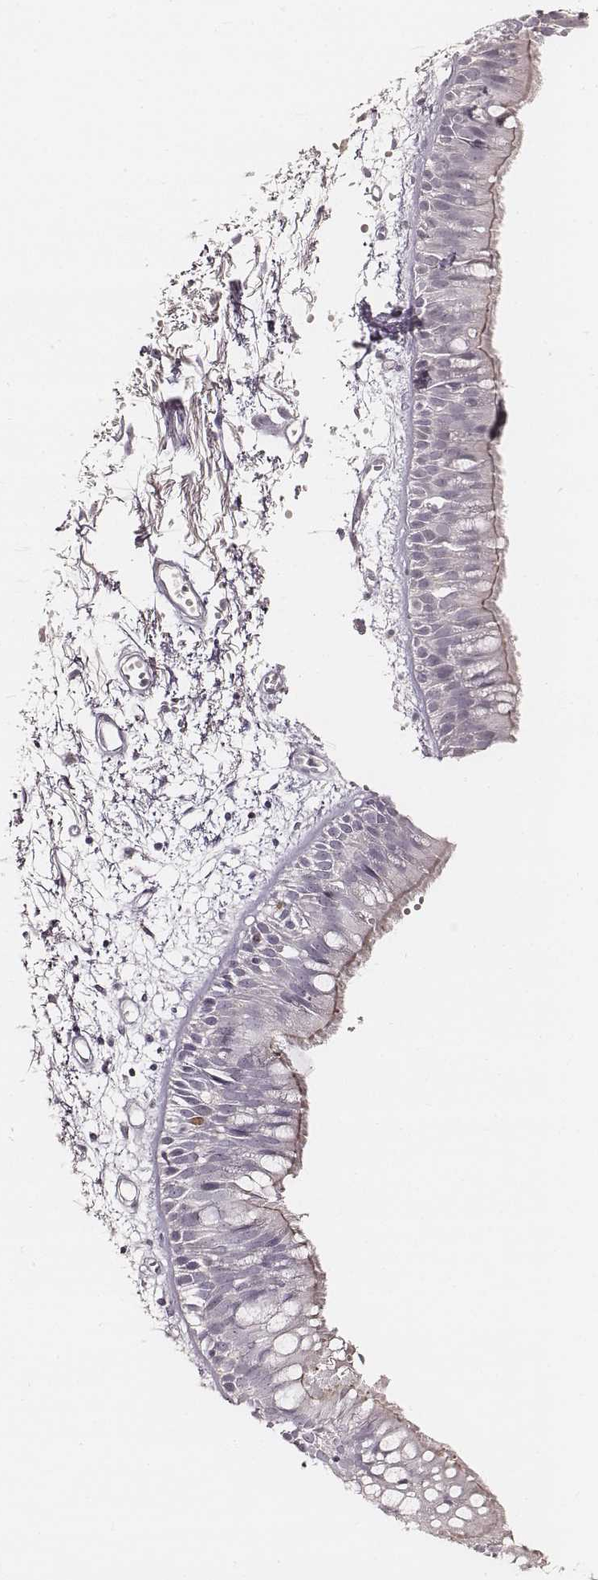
{"staining": {"intensity": "moderate", "quantity": "<25%", "location": "cytoplasmic/membranous"}, "tissue": "bronchus", "cell_type": "Respiratory epithelial cells", "image_type": "normal", "snomed": [{"axis": "morphology", "description": "Normal tissue, NOS"}, {"axis": "morphology", "description": "Squamous cell carcinoma, NOS"}, {"axis": "topography", "description": "Cartilage tissue"}, {"axis": "topography", "description": "Bronchus"}, {"axis": "topography", "description": "Lung"}], "caption": "Immunohistochemical staining of normal bronchus reveals low levels of moderate cytoplasmic/membranous positivity in approximately <25% of respiratory epithelial cells.", "gene": "TEX37", "patient": {"sex": "male", "age": 66}}